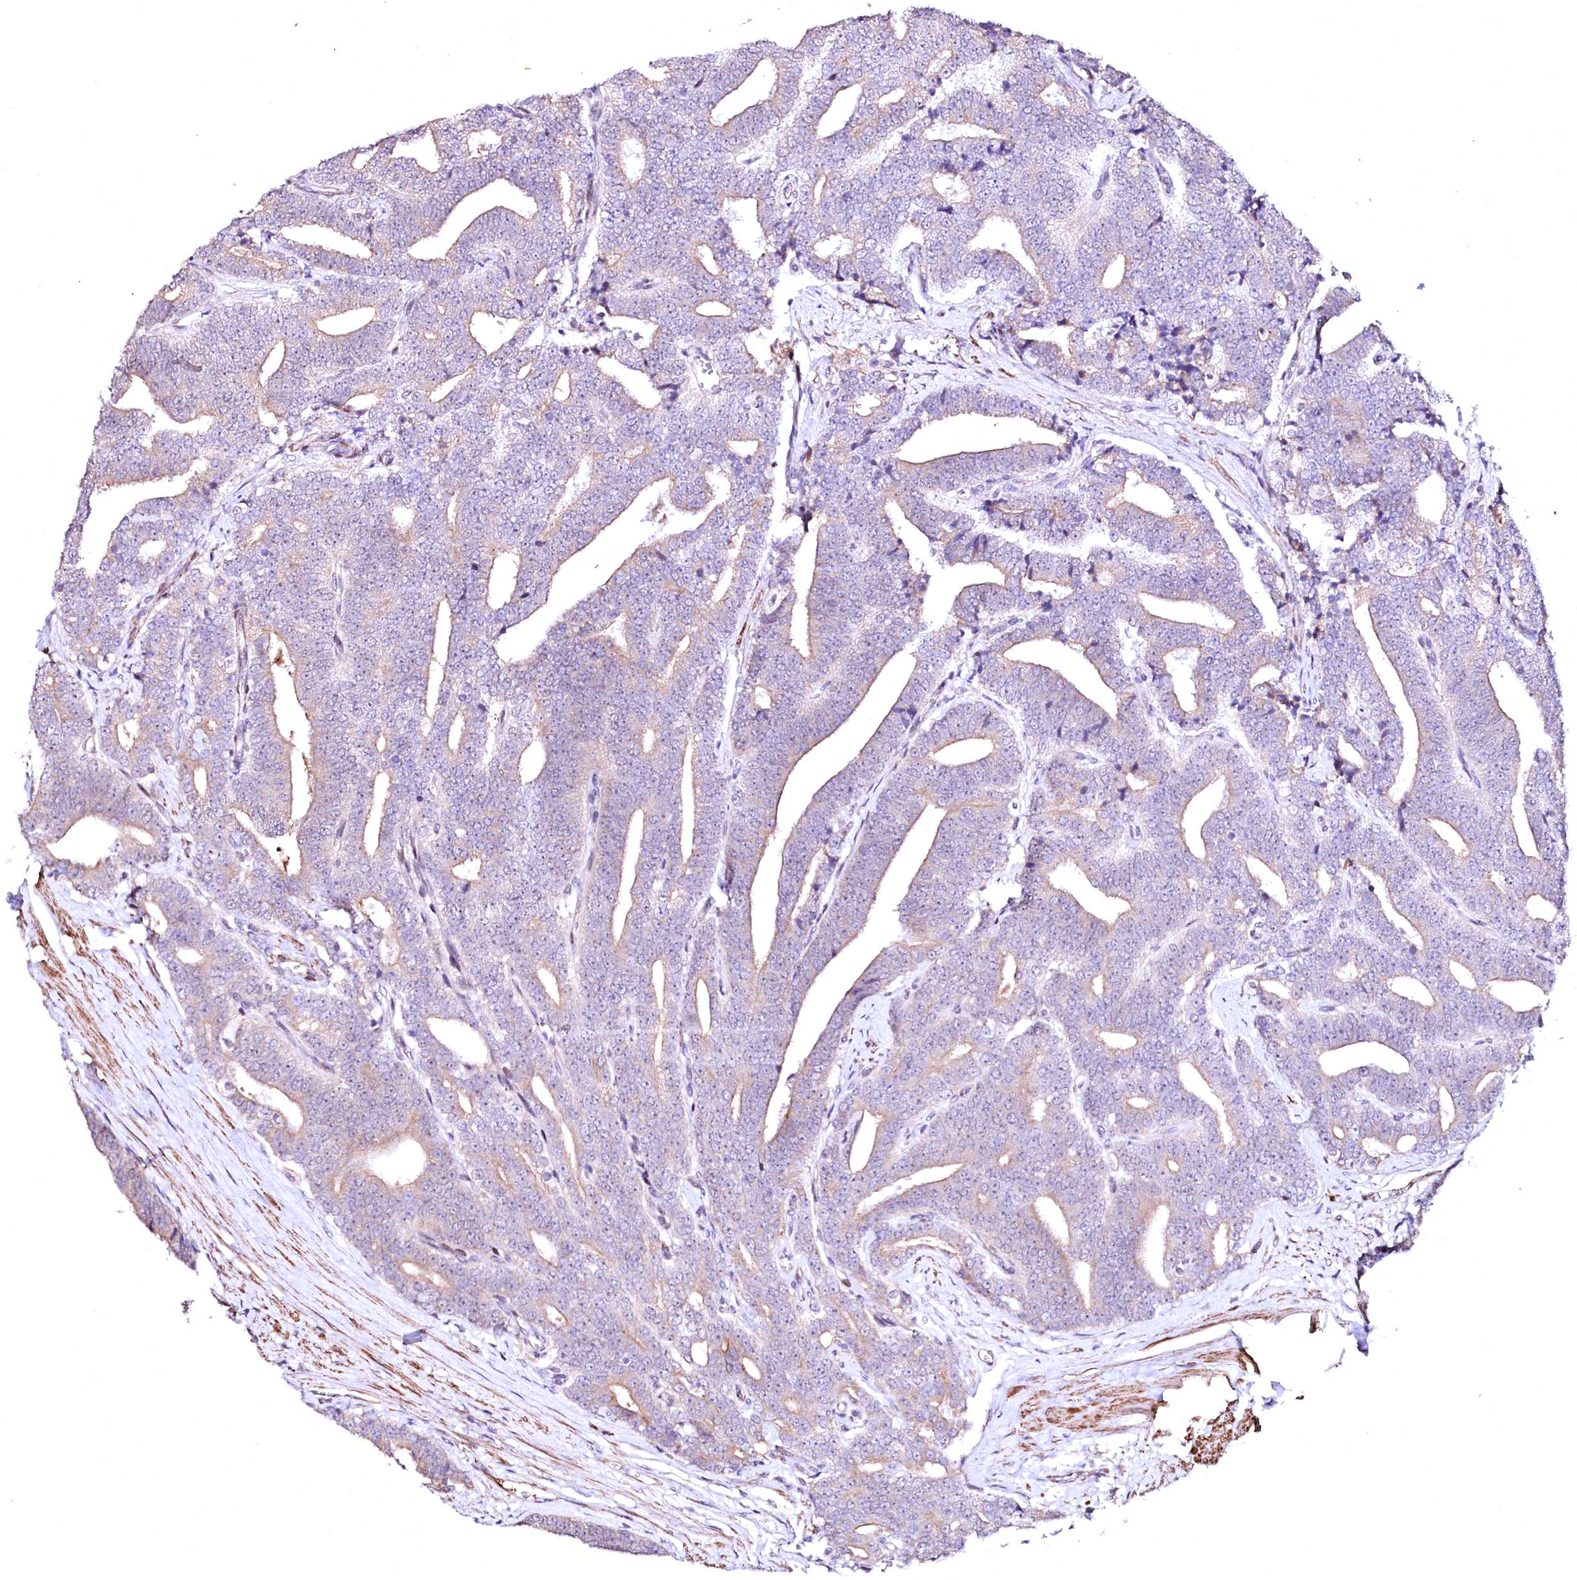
{"staining": {"intensity": "weak", "quantity": "25%-75%", "location": "cytoplasmic/membranous"}, "tissue": "prostate cancer", "cell_type": "Tumor cells", "image_type": "cancer", "snomed": [{"axis": "morphology", "description": "Adenocarcinoma, High grade"}, {"axis": "topography", "description": "Prostate and seminal vesicle, NOS"}], "caption": "Tumor cells display weak cytoplasmic/membranous positivity in about 25%-75% of cells in prostate high-grade adenocarcinoma. (DAB = brown stain, brightfield microscopy at high magnification).", "gene": "GPR176", "patient": {"sex": "male", "age": 67}}